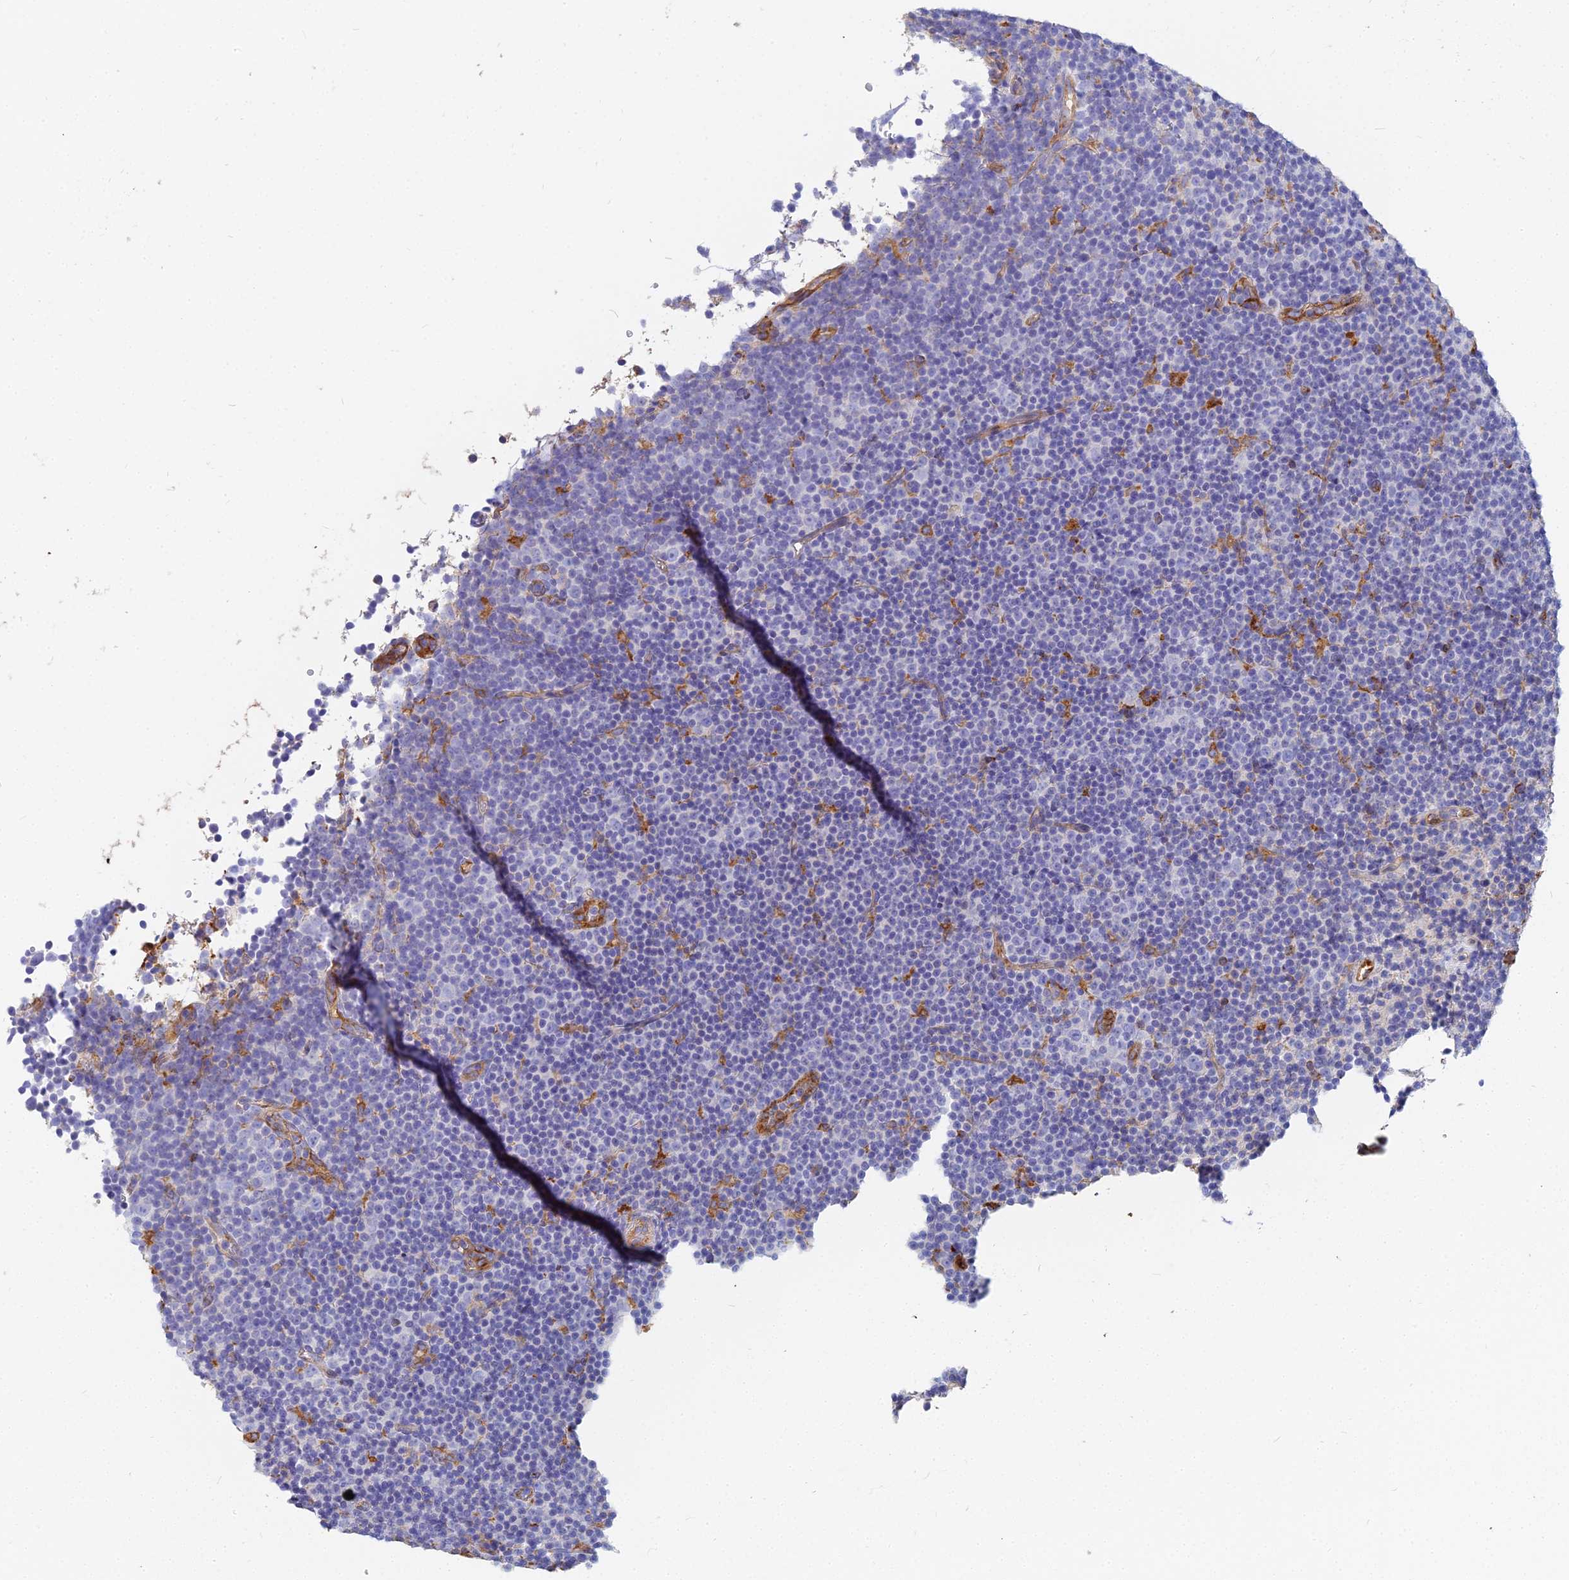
{"staining": {"intensity": "negative", "quantity": "none", "location": "none"}, "tissue": "lymphoma", "cell_type": "Tumor cells", "image_type": "cancer", "snomed": [{"axis": "morphology", "description": "Malignant lymphoma, non-Hodgkin's type, Low grade"}, {"axis": "topography", "description": "Lymph node"}], "caption": "A histopathology image of lymphoma stained for a protein demonstrates no brown staining in tumor cells. The staining was performed using DAB (3,3'-diaminobenzidine) to visualize the protein expression in brown, while the nuclei were stained in blue with hematoxylin (Magnification: 20x).", "gene": "VAT1", "patient": {"sex": "female", "age": 67}}